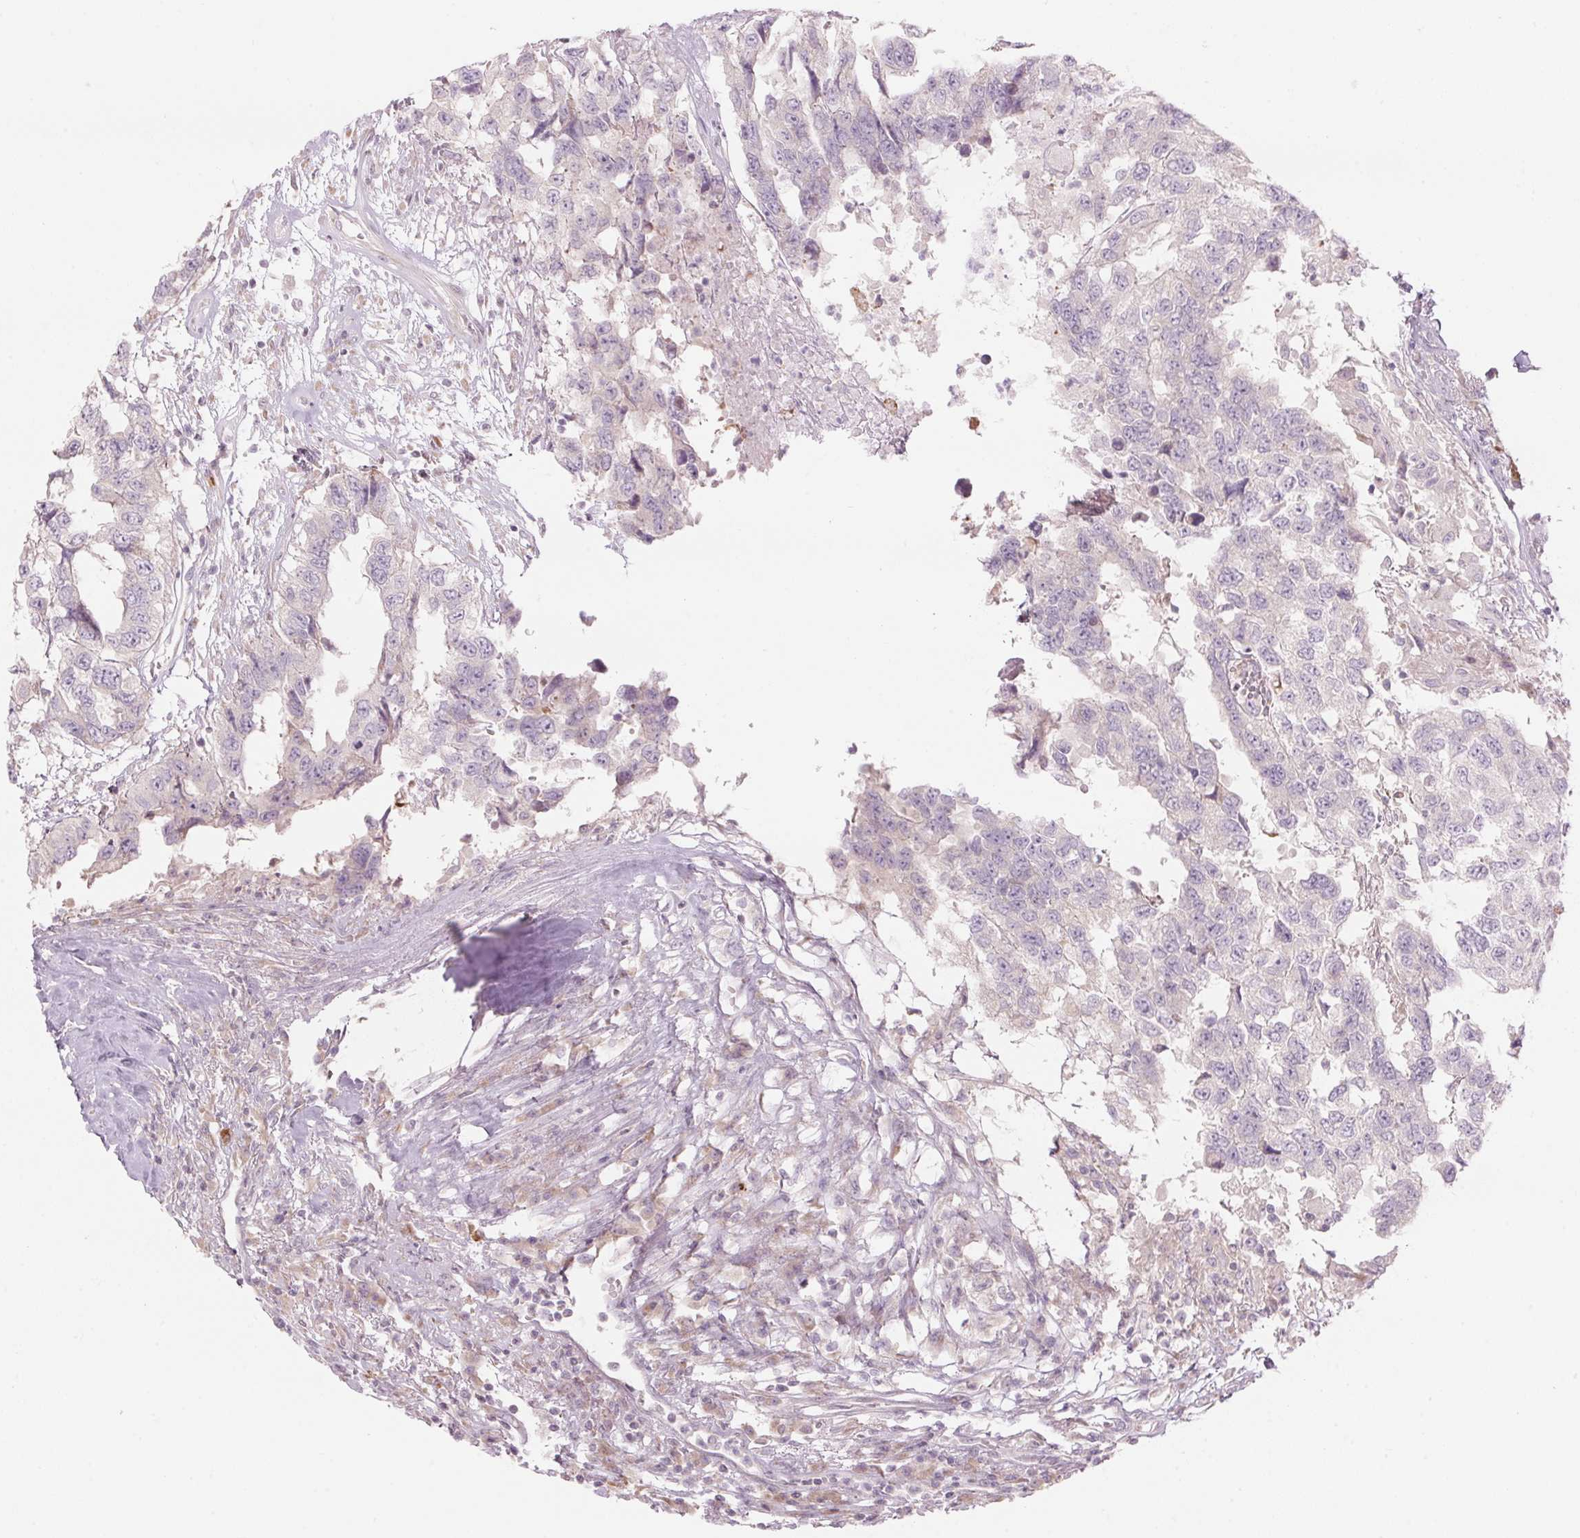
{"staining": {"intensity": "negative", "quantity": "none", "location": "none"}, "tissue": "testis cancer", "cell_type": "Tumor cells", "image_type": "cancer", "snomed": [{"axis": "morphology", "description": "Carcinoma, Embryonal, NOS"}, {"axis": "topography", "description": "Testis"}], "caption": "Tumor cells are negative for brown protein staining in testis embryonal carcinoma.", "gene": "GNMT", "patient": {"sex": "male", "age": 83}}